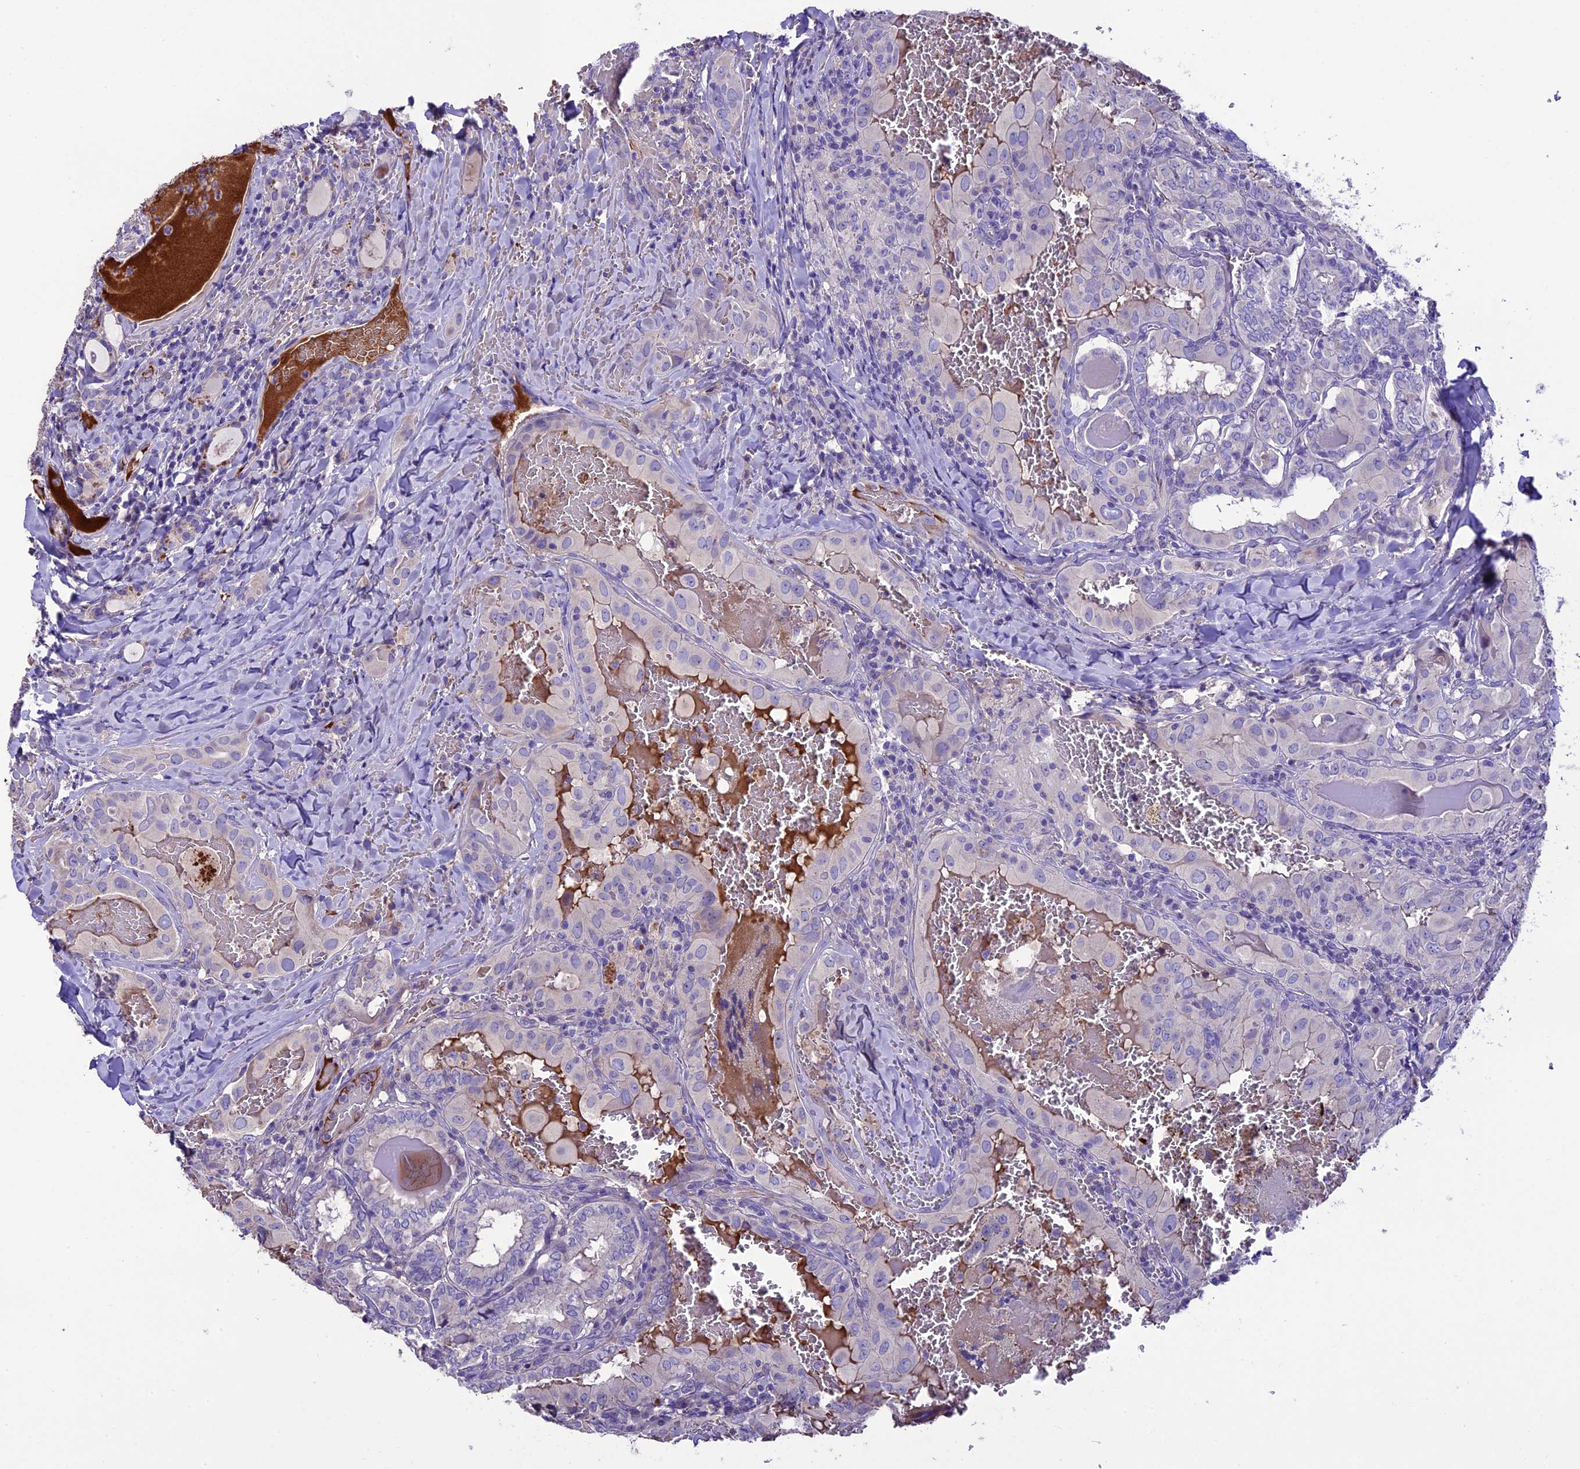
{"staining": {"intensity": "negative", "quantity": "none", "location": "none"}, "tissue": "thyroid cancer", "cell_type": "Tumor cells", "image_type": "cancer", "snomed": [{"axis": "morphology", "description": "Papillary adenocarcinoma, NOS"}, {"axis": "topography", "description": "Thyroid gland"}], "caption": "IHC micrograph of neoplastic tissue: human thyroid cancer stained with DAB demonstrates no significant protein expression in tumor cells.", "gene": "TCP11L2", "patient": {"sex": "female", "age": 72}}